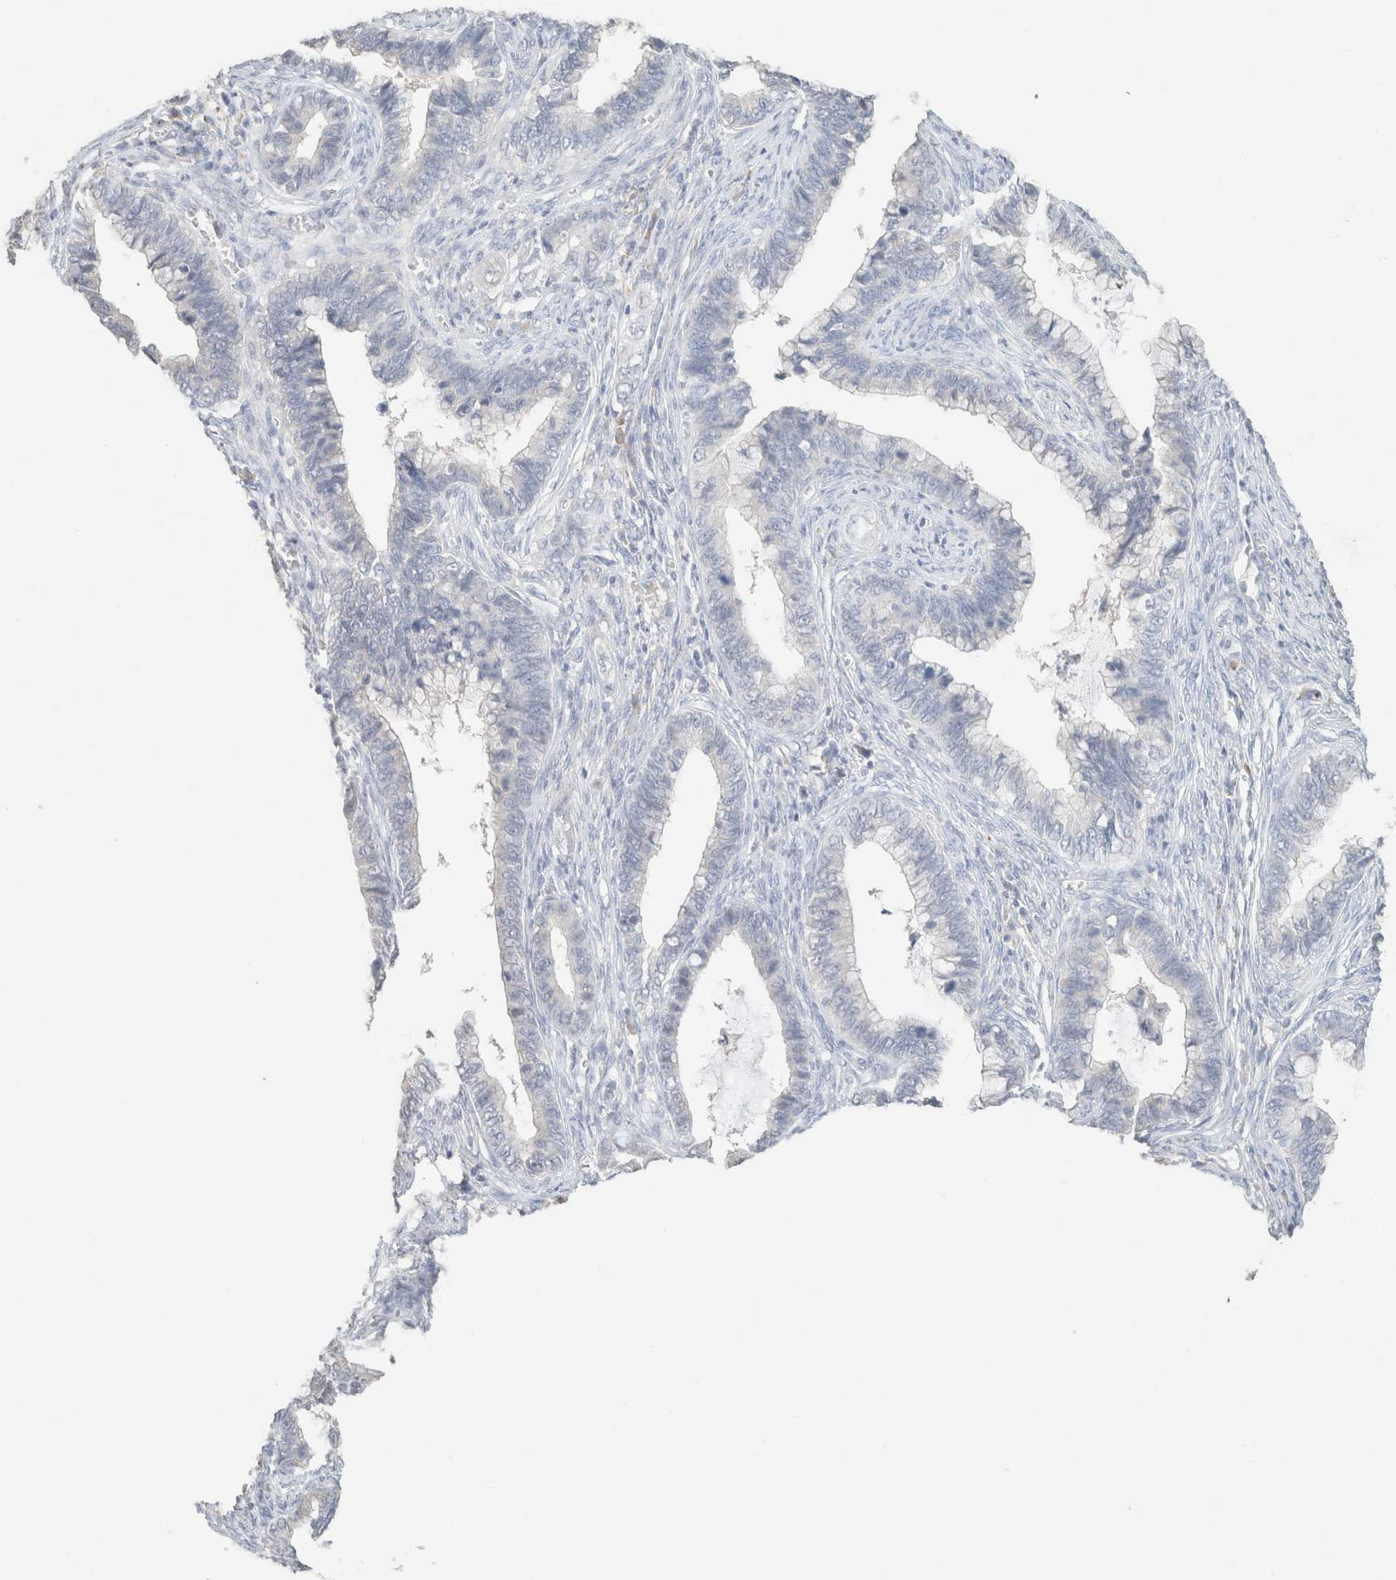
{"staining": {"intensity": "negative", "quantity": "none", "location": "none"}, "tissue": "cervical cancer", "cell_type": "Tumor cells", "image_type": "cancer", "snomed": [{"axis": "morphology", "description": "Adenocarcinoma, NOS"}, {"axis": "topography", "description": "Cervix"}], "caption": "DAB immunohistochemical staining of cervical cancer (adenocarcinoma) shows no significant staining in tumor cells.", "gene": "CPA1", "patient": {"sex": "female", "age": 44}}